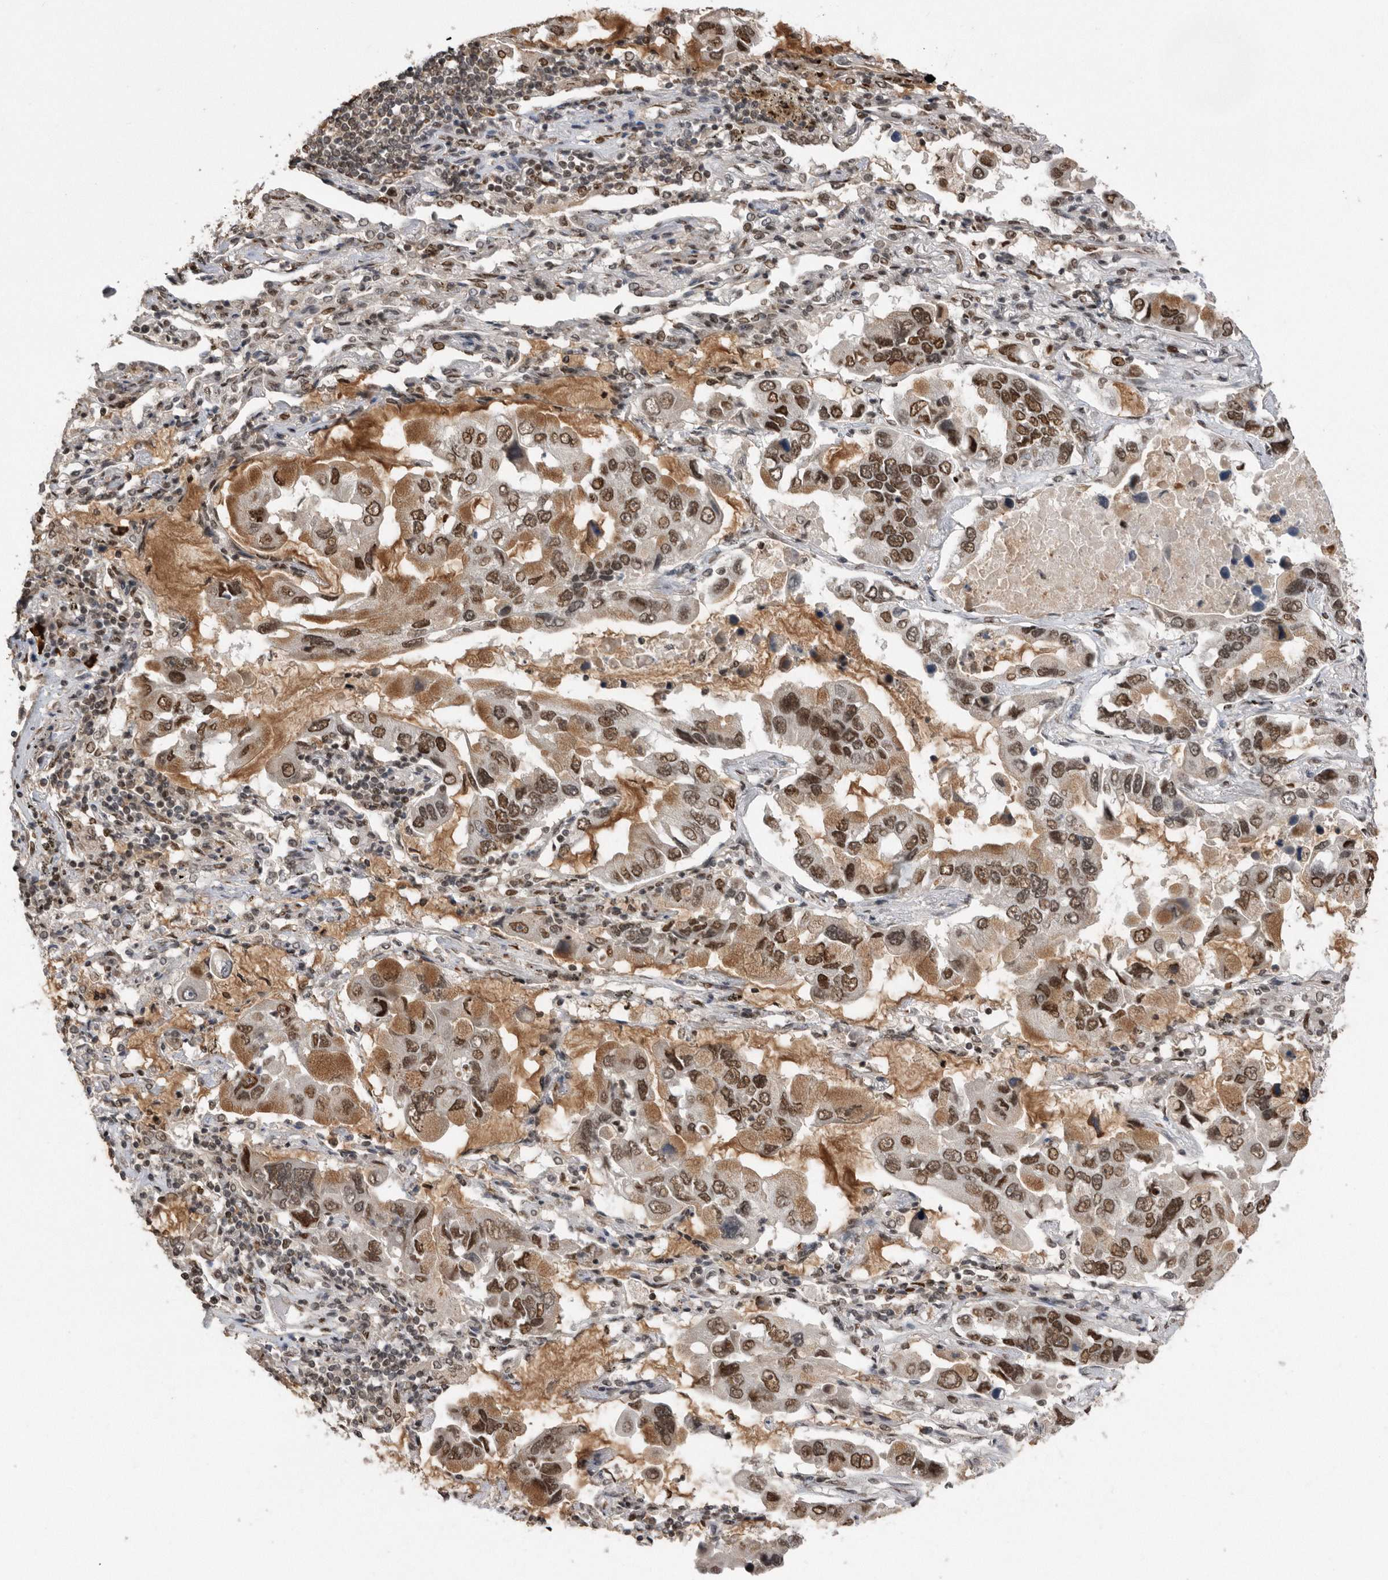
{"staining": {"intensity": "moderate", "quantity": ">75%", "location": "nuclear"}, "tissue": "lung cancer", "cell_type": "Tumor cells", "image_type": "cancer", "snomed": [{"axis": "morphology", "description": "Adenocarcinoma, NOS"}, {"axis": "topography", "description": "Lung"}], "caption": "A histopathology image showing moderate nuclear positivity in approximately >75% of tumor cells in lung cancer, as visualized by brown immunohistochemical staining.", "gene": "TDRD3", "patient": {"sex": "male", "age": 64}}